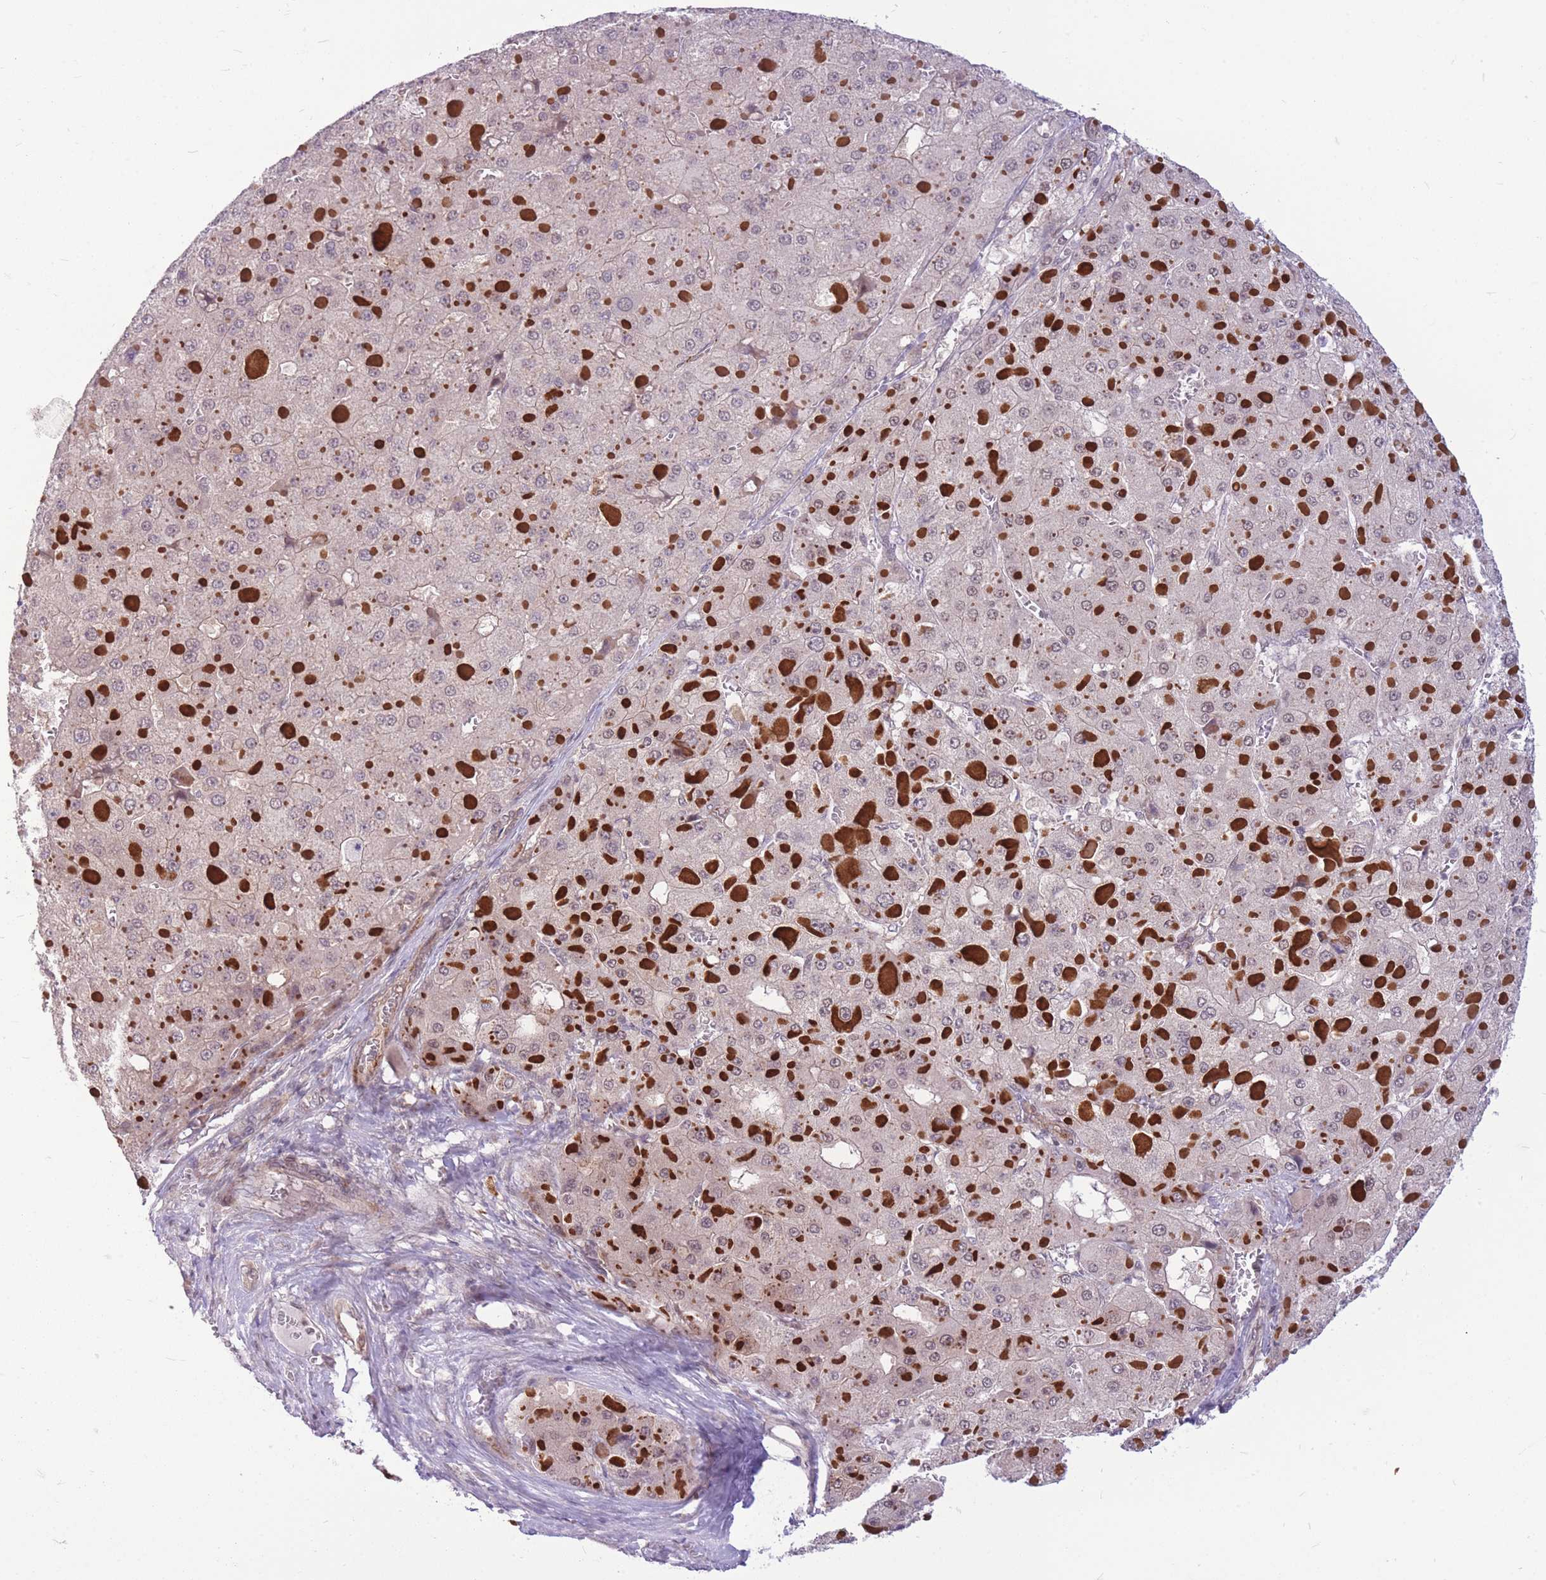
{"staining": {"intensity": "negative", "quantity": "none", "location": "none"}, "tissue": "liver cancer", "cell_type": "Tumor cells", "image_type": "cancer", "snomed": [{"axis": "morphology", "description": "Carcinoma, Hepatocellular, NOS"}, {"axis": "topography", "description": "Liver"}], "caption": "This is an immunohistochemistry micrograph of liver cancer. There is no positivity in tumor cells.", "gene": "TCF20", "patient": {"sex": "female", "age": 73}}